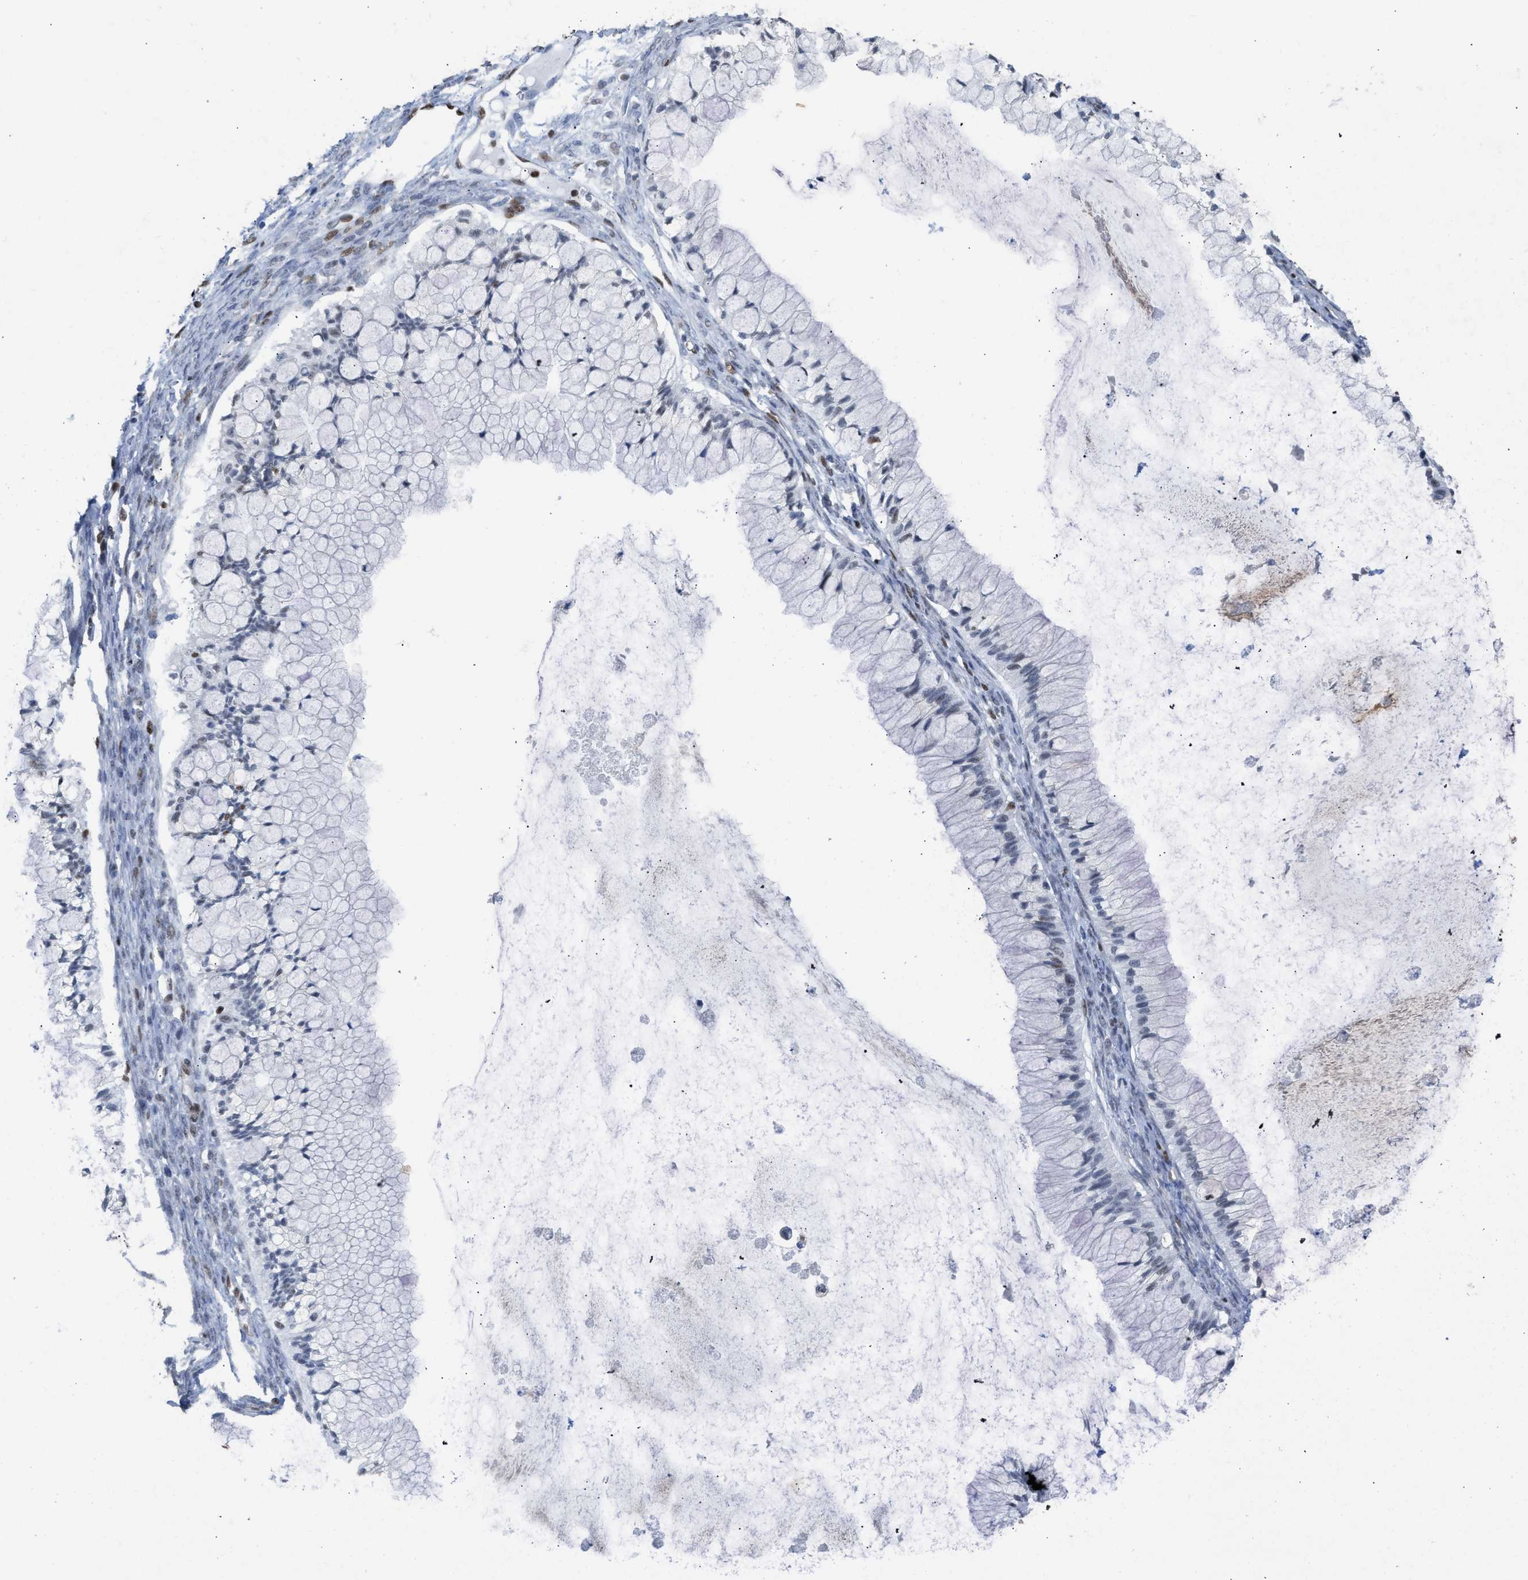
{"staining": {"intensity": "negative", "quantity": "none", "location": "none"}, "tissue": "ovarian cancer", "cell_type": "Tumor cells", "image_type": "cancer", "snomed": [{"axis": "morphology", "description": "Cystadenocarcinoma, mucinous, NOS"}, {"axis": "topography", "description": "Ovary"}], "caption": "This is a image of IHC staining of mucinous cystadenocarcinoma (ovarian), which shows no positivity in tumor cells.", "gene": "SCAF4", "patient": {"sex": "female", "age": 57}}